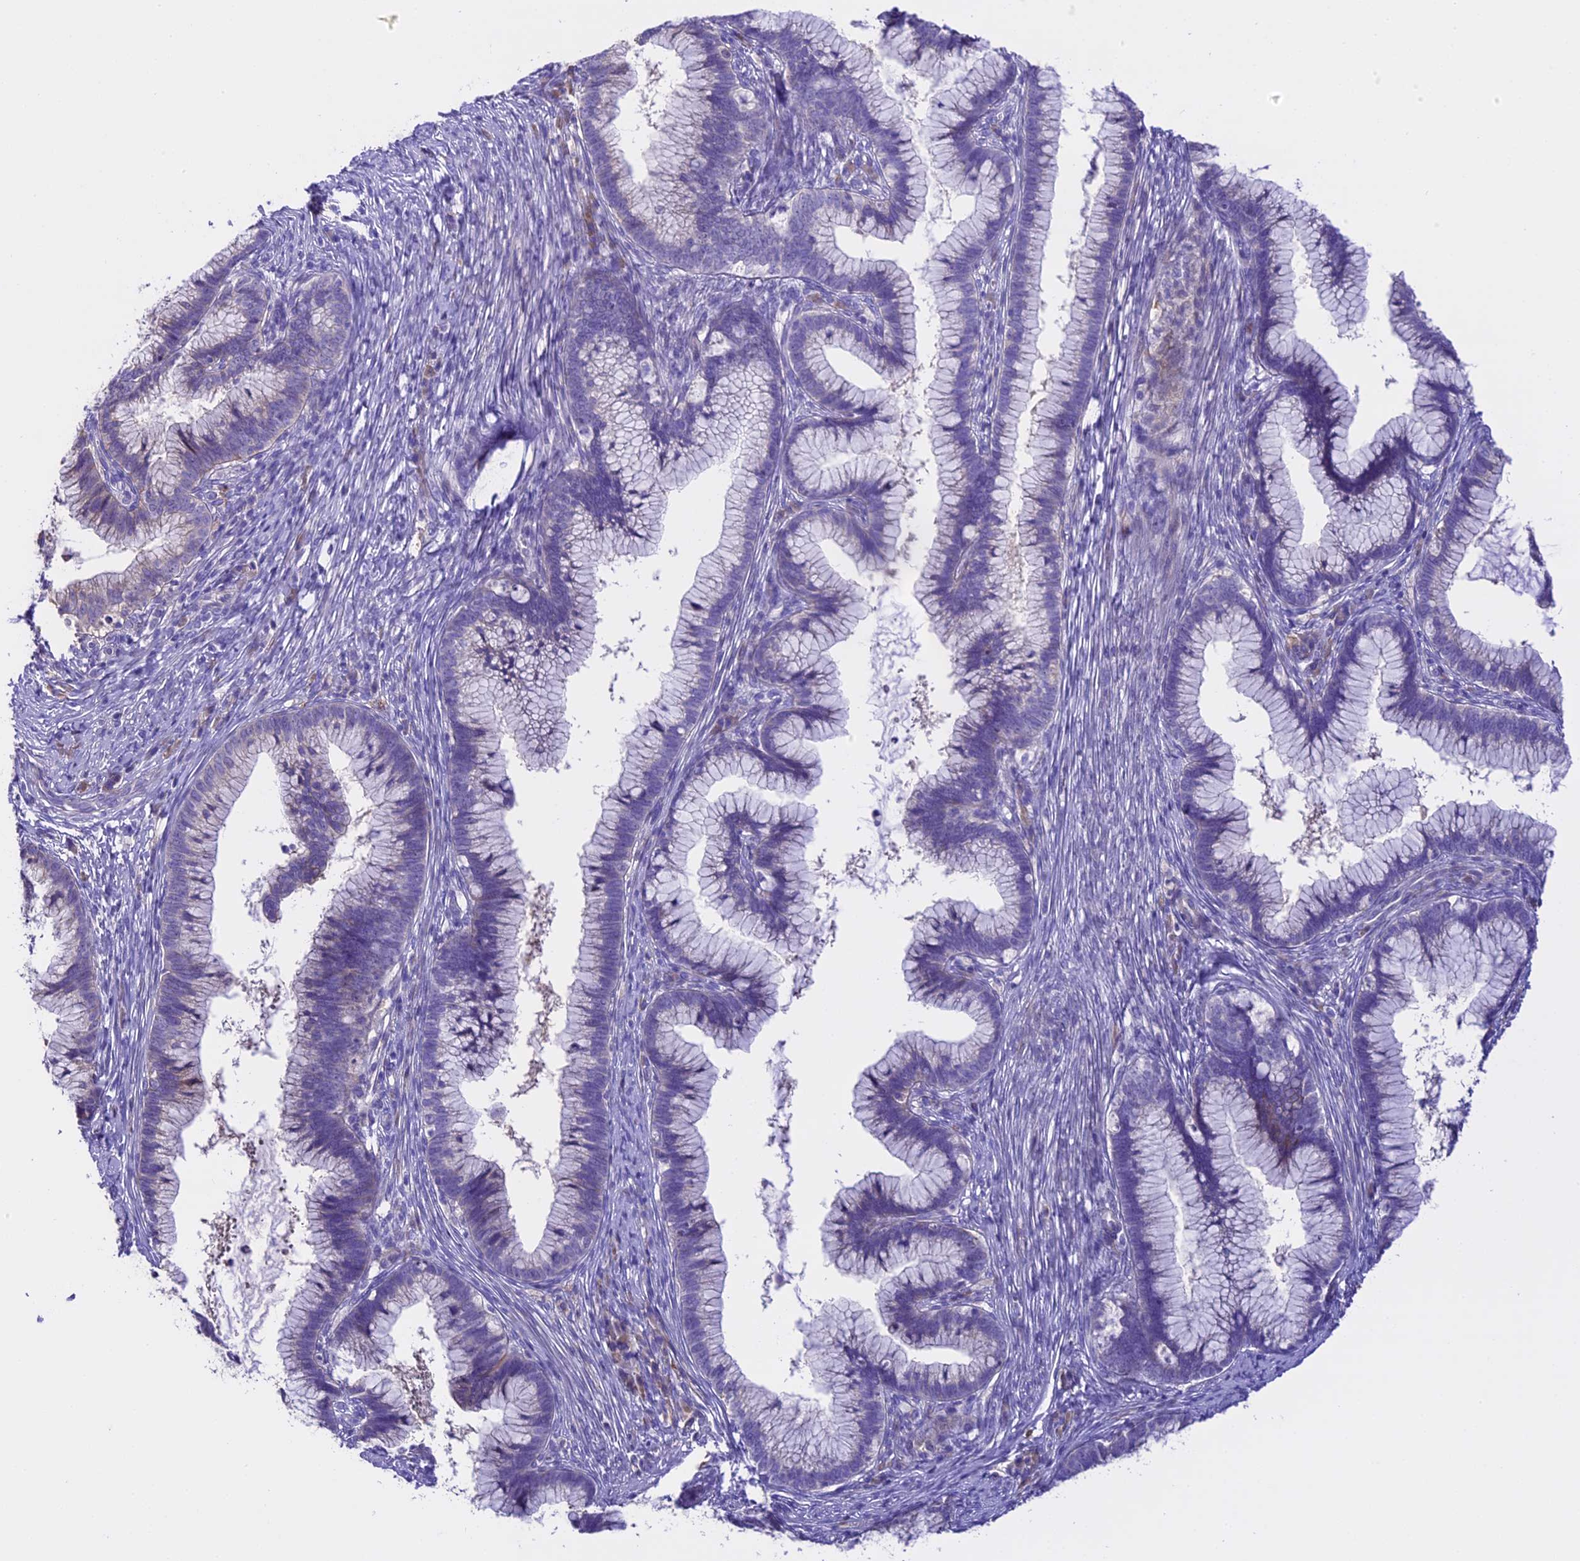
{"staining": {"intensity": "negative", "quantity": "none", "location": "none"}, "tissue": "cervical cancer", "cell_type": "Tumor cells", "image_type": "cancer", "snomed": [{"axis": "morphology", "description": "Adenocarcinoma, NOS"}, {"axis": "topography", "description": "Cervix"}], "caption": "The image exhibits no staining of tumor cells in cervical cancer (adenocarcinoma). (DAB IHC with hematoxylin counter stain).", "gene": "NOD2", "patient": {"sex": "female", "age": 36}}